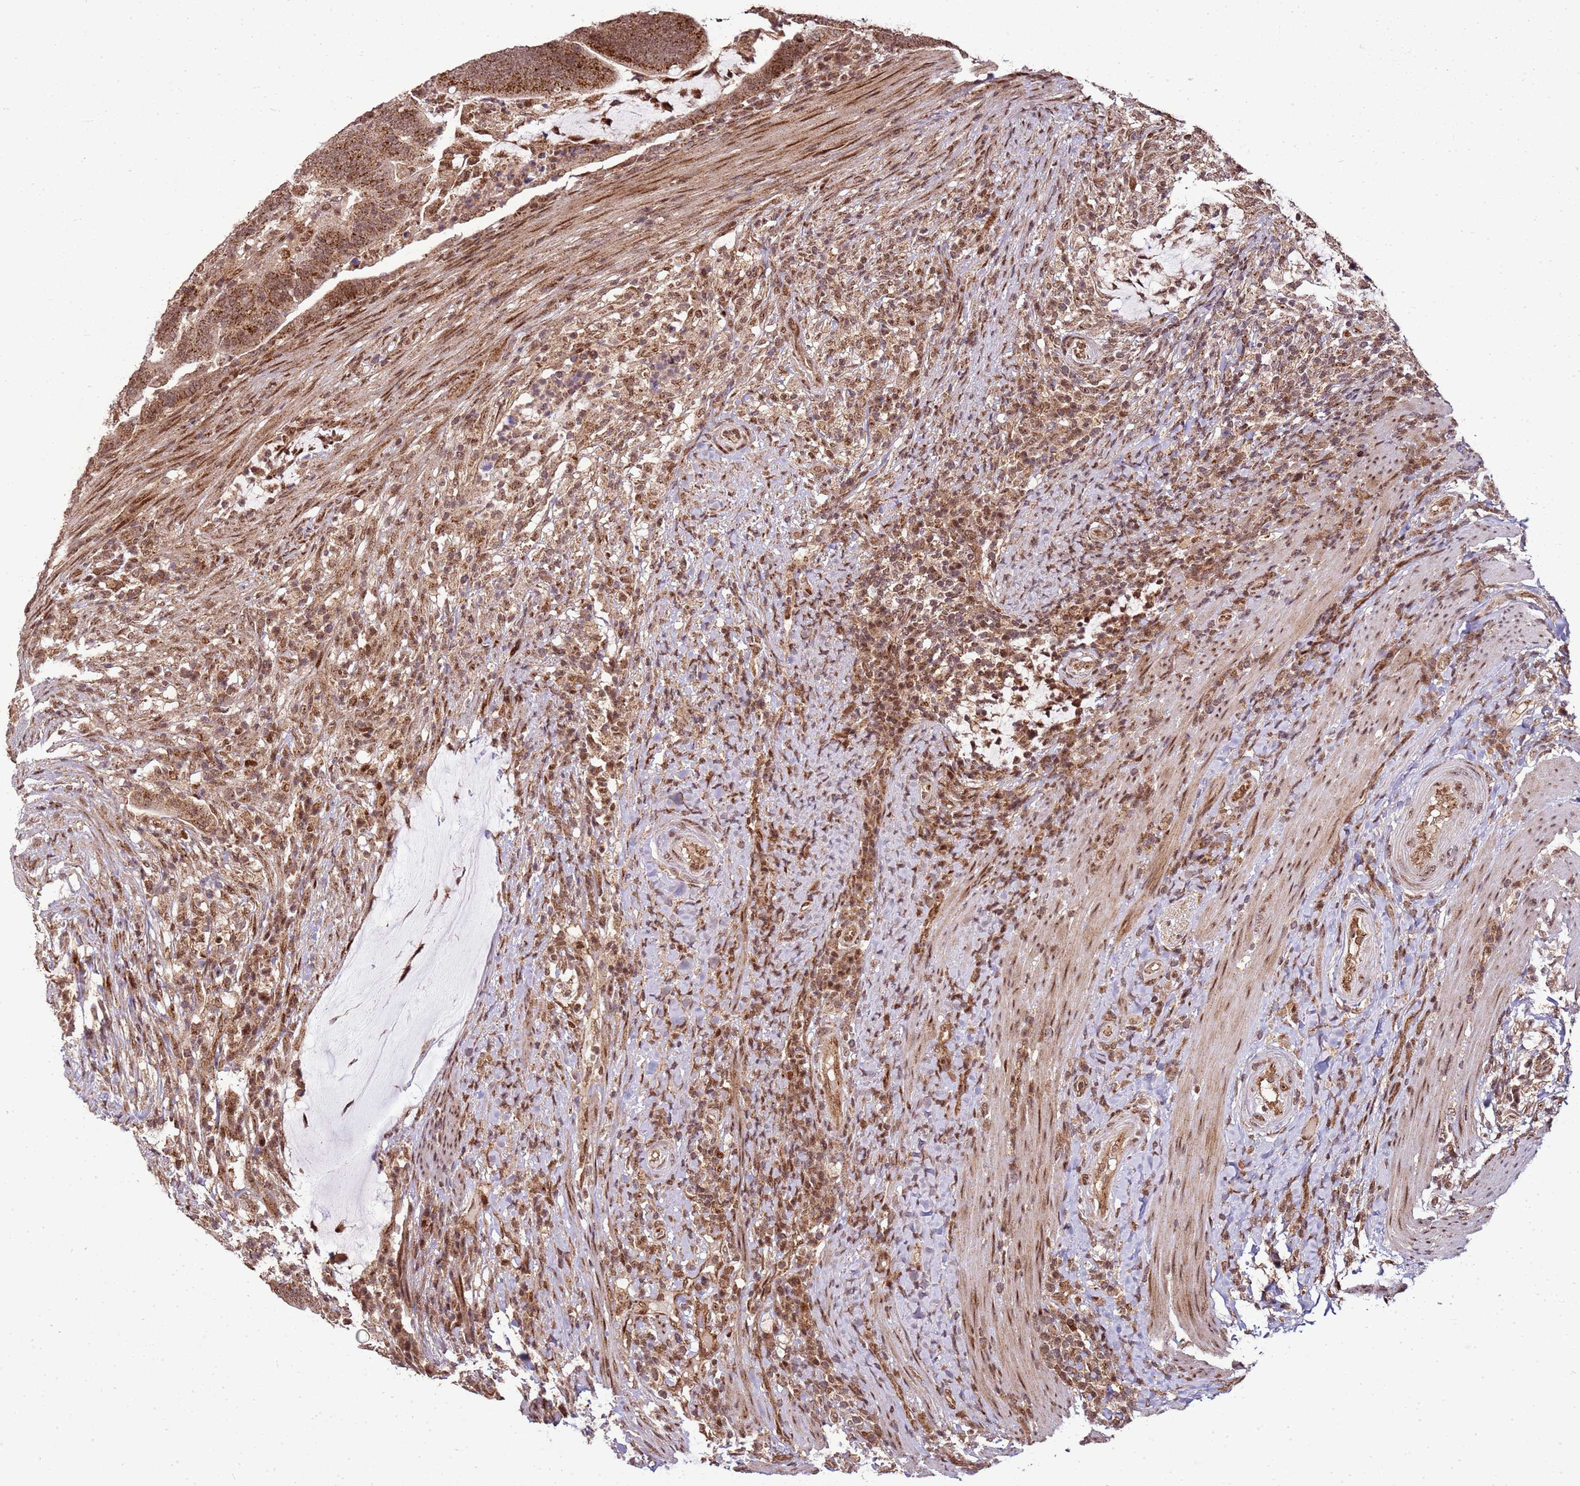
{"staining": {"intensity": "moderate", "quantity": ">75%", "location": "cytoplasmic/membranous"}, "tissue": "colorectal cancer", "cell_type": "Tumor cells", "image_type": "cancer", "snomed": [{"axis": "morphology", "description": "Adenocarcinoma, NOS"}, {"axis": "topography", "description": "Colon"}], "caption": "Approximately >75% of tumor cells in human colorectal cancer (adenocarcinoma) display moderate cytoplasmic/membranous protein positivity as visualized by brown immunohistochemical staining.", "gene": "PEX14", "patient": {"sex": "female", "age": 66}}